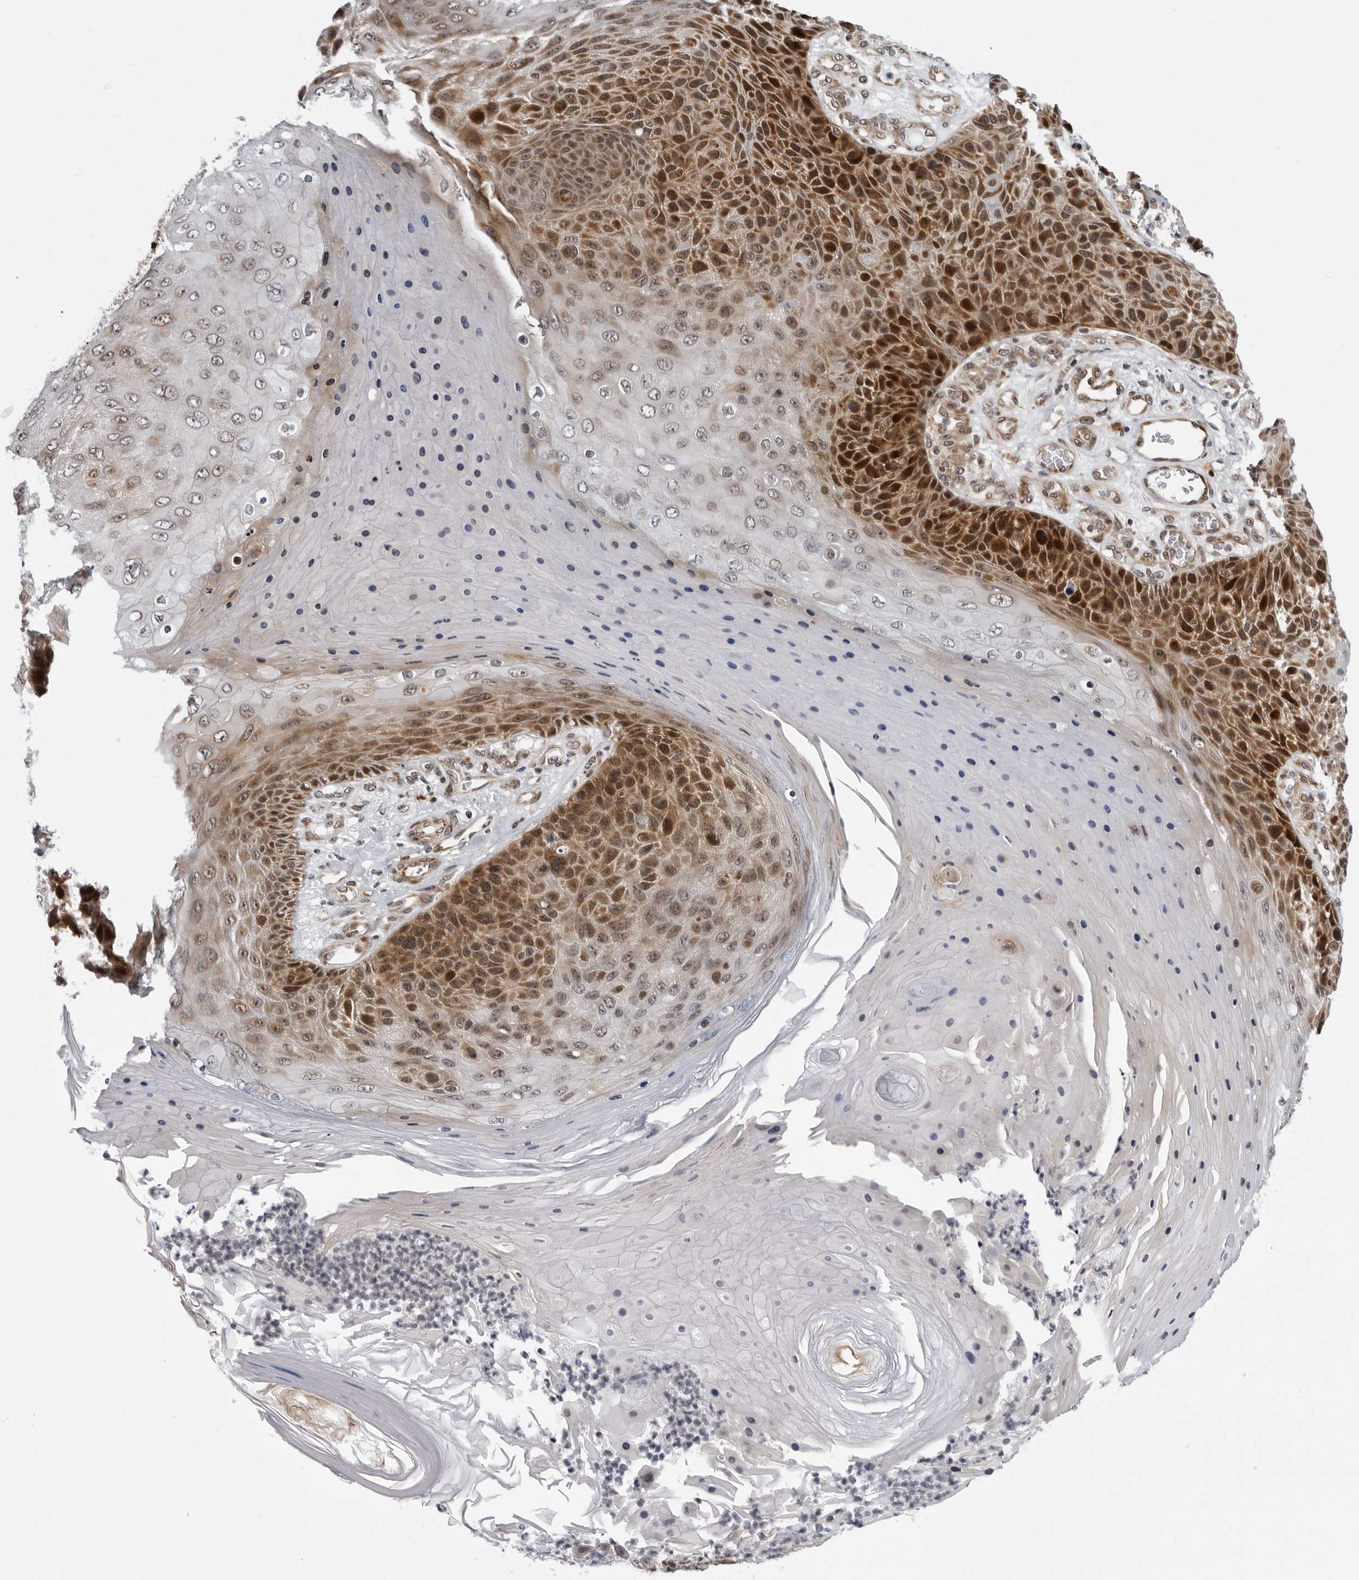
{"staining": {"intensity": "strong", "quantity": "25%-75%", "location": "cytoplasmic/membranous,nuclear"}, "tissue": "skin cancer", "cell_type": "Tumor cells", "image_type": "cancer", "snomed": [{"axis": "morphology", "description": "Squamous cell carcinoma, NOS"}, {"axis": "topography", "description": "Skin"}], "caption": "The micrograph shows a brown stain indicating the presence of a protein in the cytoplasmic/membranous and nuclear of tumor cells in squamous cell carcinoma (skin).", "gene": "GCSAML", "patient": {"sex": "female", "age": 88}}